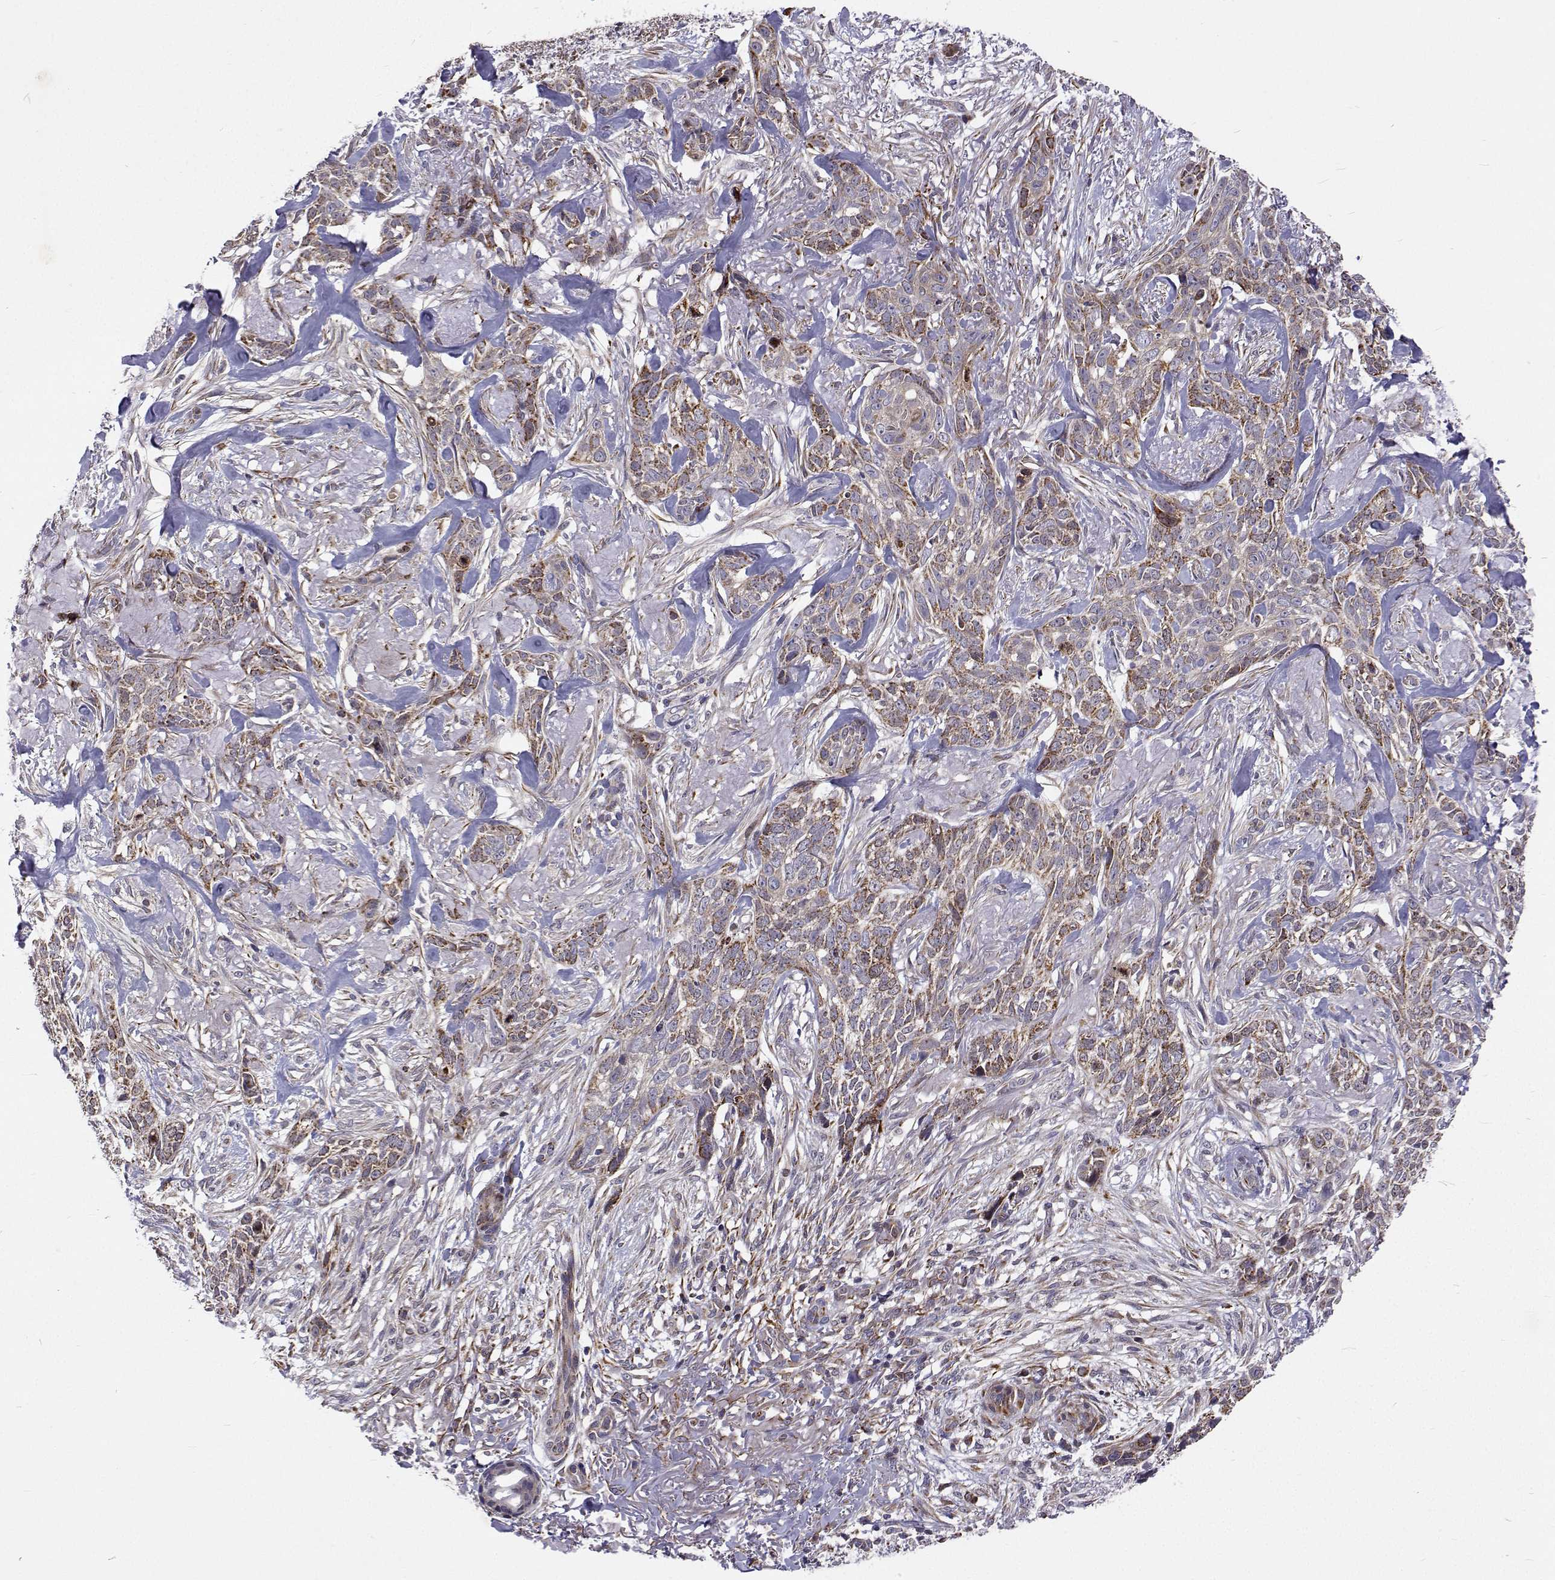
{"staining": {"intensity": "moderate", "quantity": "25%-75%", "location": "cytoplasmic/membranous"}, "tissue": "skin cancer", "cell_type": "Tumor cells", "image_type": "cancer", "snomed": [{"axis": "morphology", "description": "Basal cell carcinoma"}, {"axis": "topography", "description": "Skin"}], "caption": "A micrograph of human skin basal cell carcinoma stained for a protein displays moderate cytoplasmic/membranous brown staining in tumor cells.", "gene": "DHTKD1", "patient": {"sex": "male", "age": 74}}